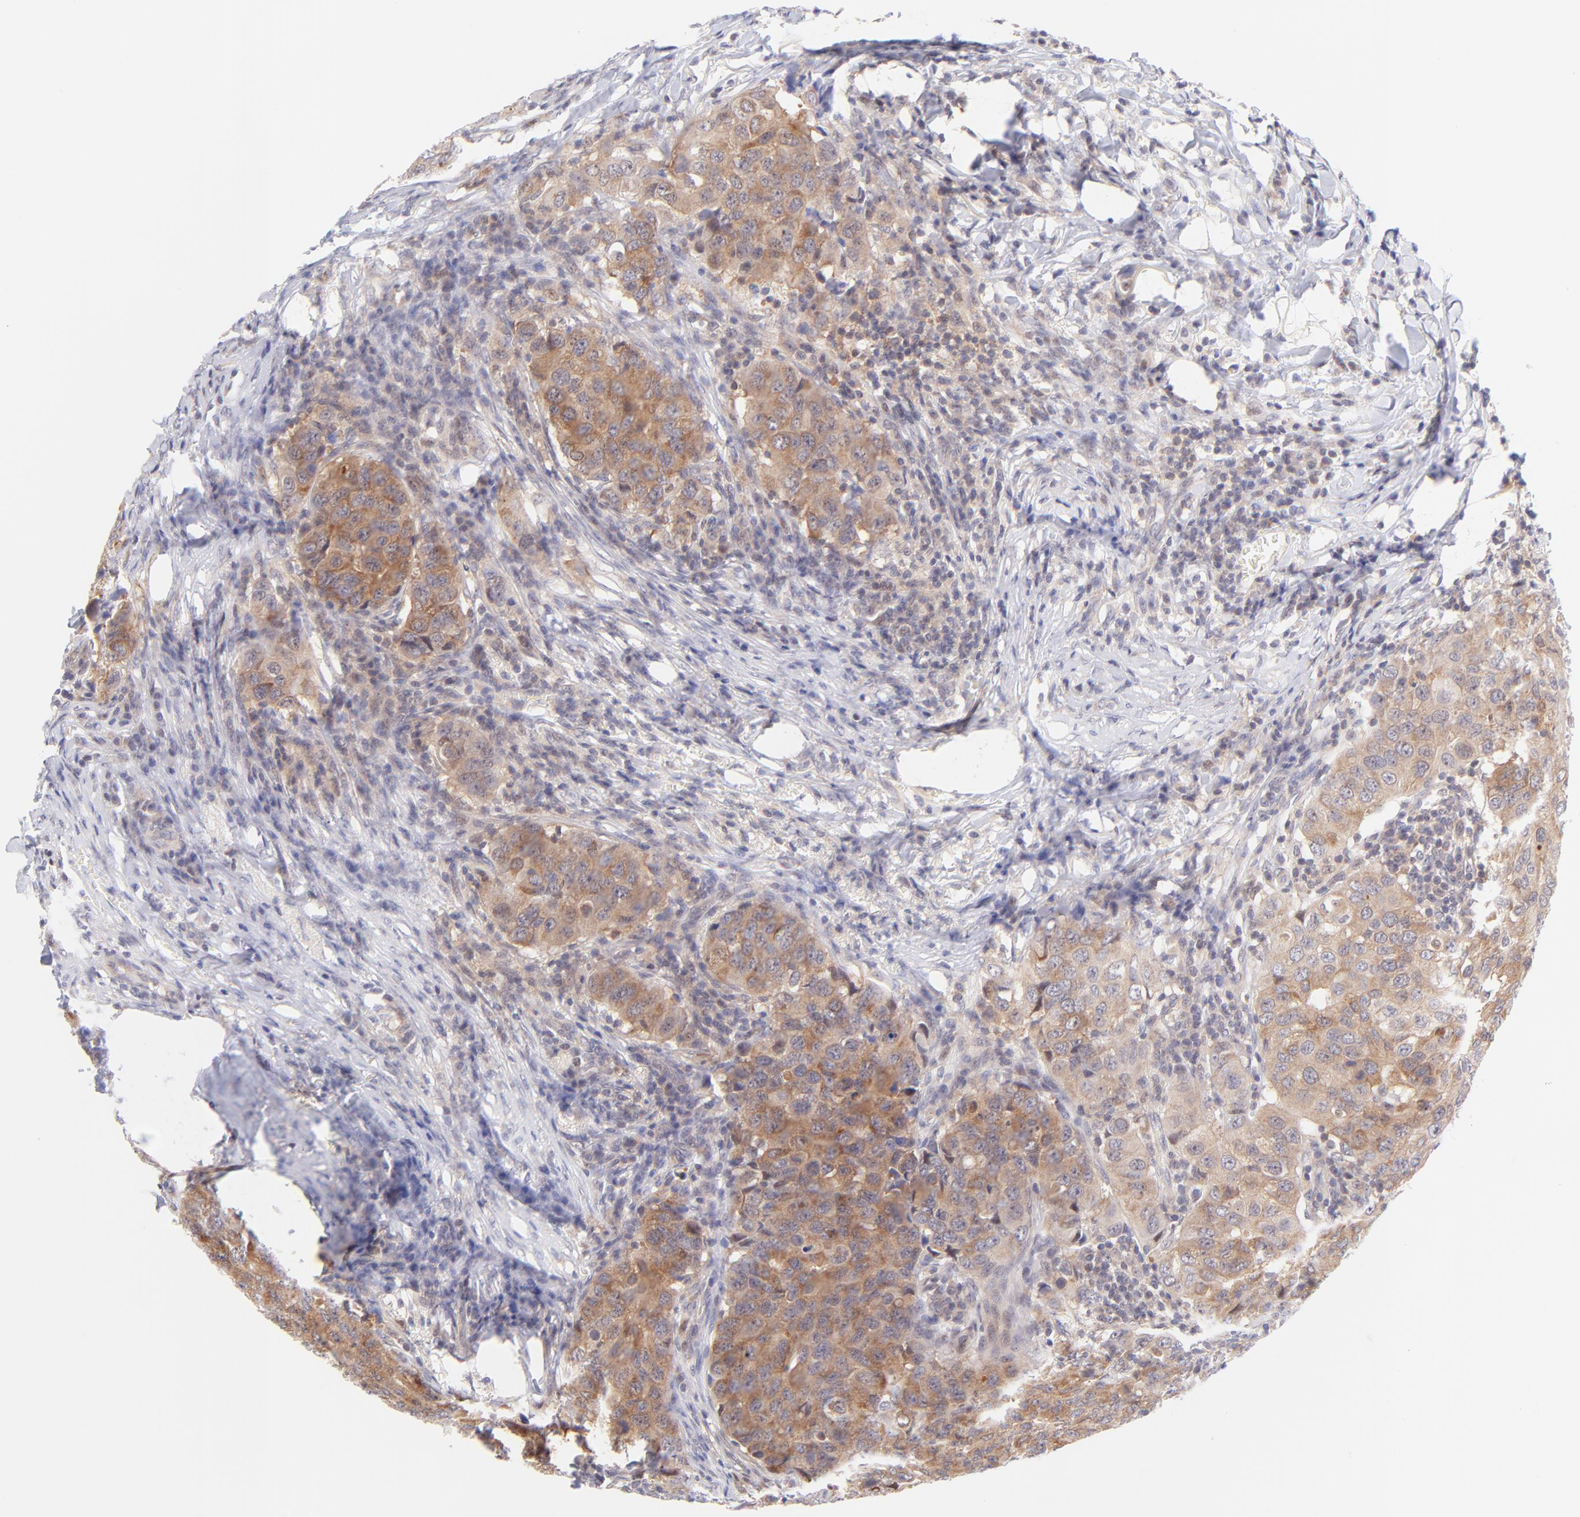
{"staining": {"intensity": "moderate", "quantity": ">75%", "location": "cytoplasmic/membranous"}, "tissue": "breast cancer", "cell_type": "Tumor cells", "image_type": "cancer", "snomed": [{"axis": "morphology", "description": "Duct carcinoma"}, {"axis": "topography", "description": "Breast"}], "caption": "A brown stain labels moderate cytoplasmic/membranous staining of a protein in human breast invasive ductal carcinoma tumor cells. (Stains: DAB in brown, nuclei in blue, Microscopy: brightfield microscopy at high magnification).", "gene": "PBDC1", "patient": {"sex": "female", "age": 54}}